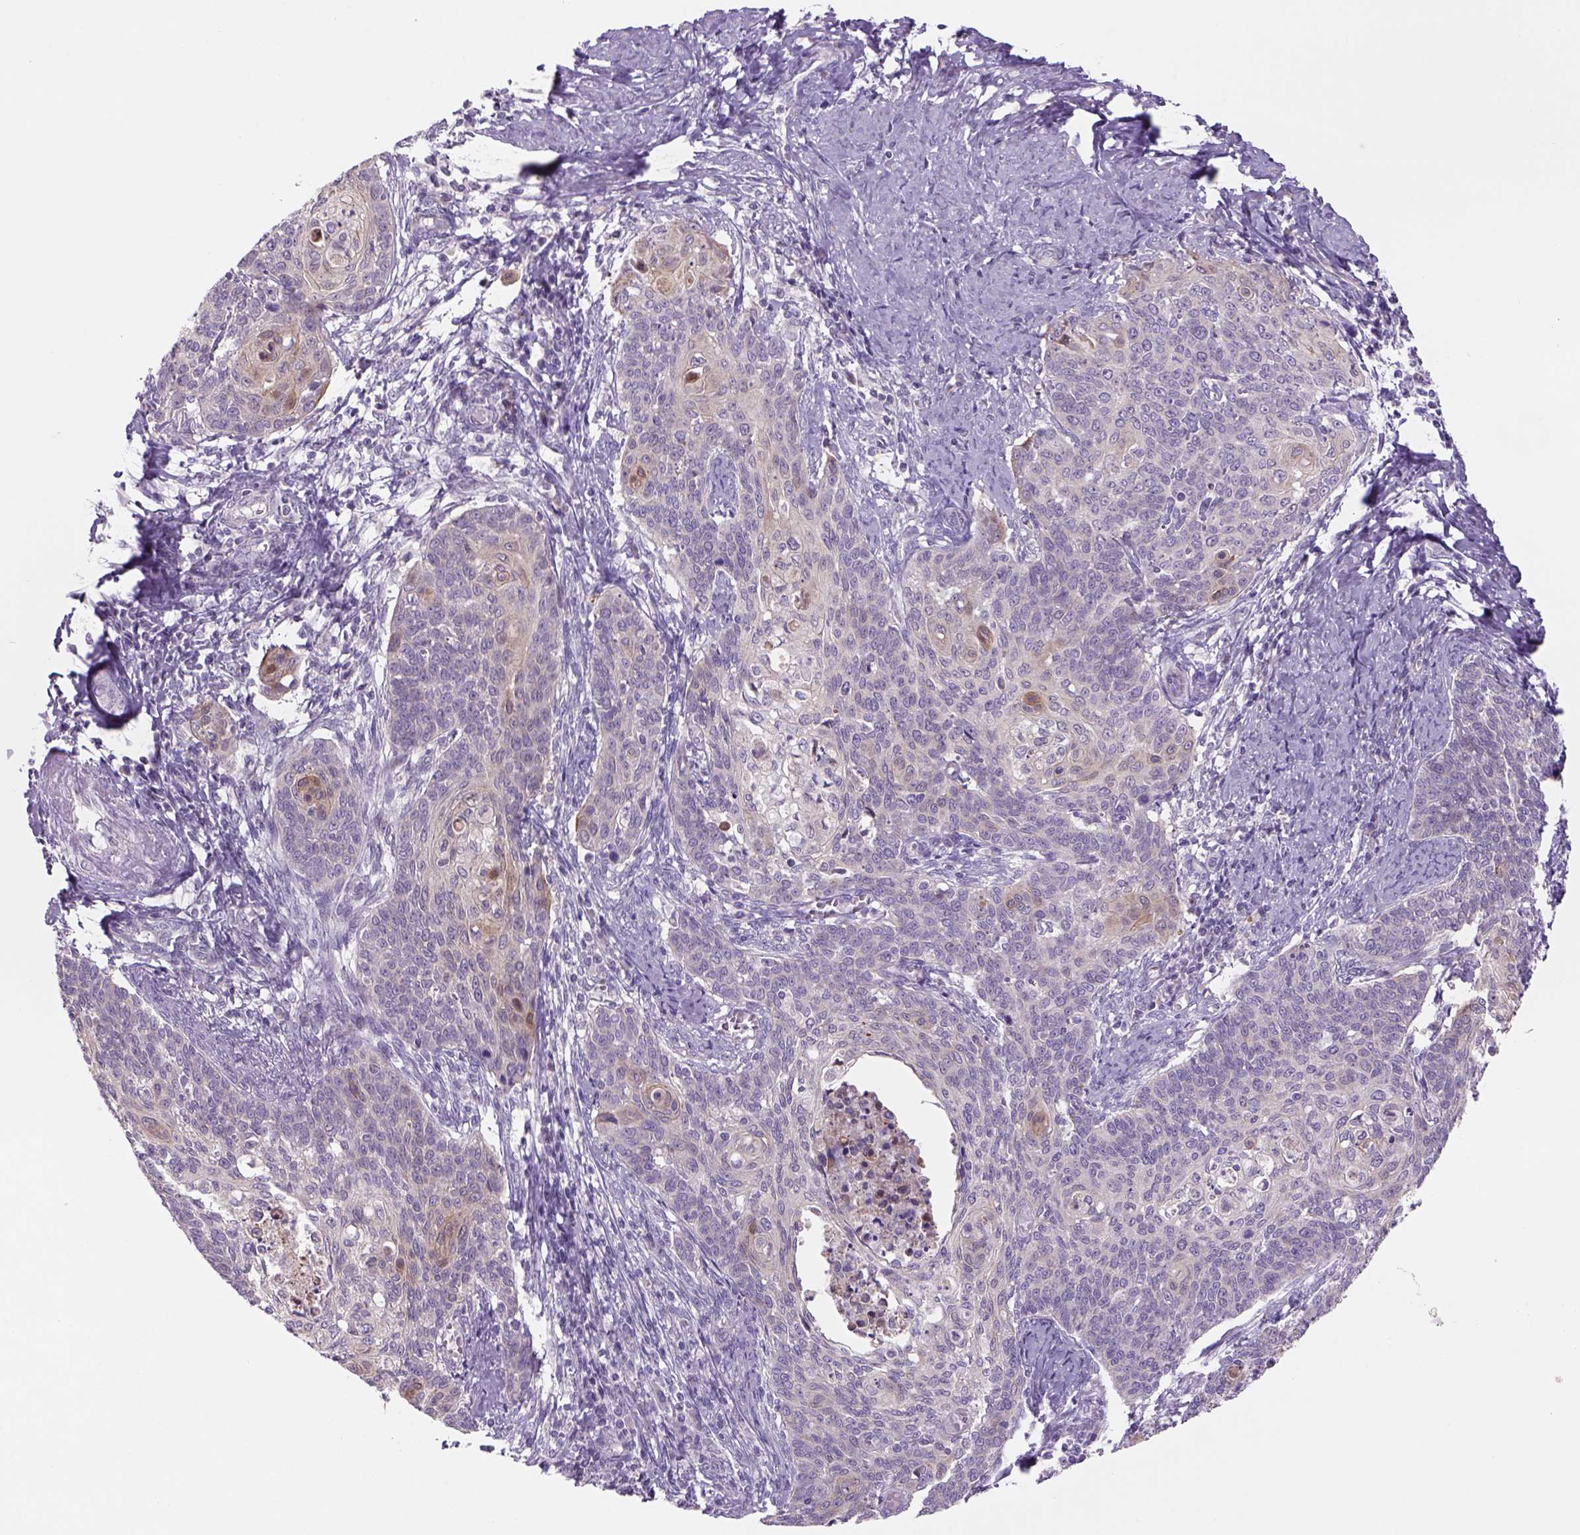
{"staining": {"intensity": "weak", "quantity": "<25%", "location": "cytoplasmic/membranous"}, "tissue": "cervical cancer", "cell_type": "Tumor cells", "image_type": "cancer", "snomed": [{"axis": "morphology", "description": "Normal tissue, NOS"}, {"axis": "morphology", "description": "Squamous cell carcinoma, NOS"}, {"axis": "topography", "description": "Cervix"}], "caption": "Tumor cells are negative for brown protein staining in squamous cell carcinoma (cervical).", "gene": "ADGRV1", "patient": {"sex": "female", "age": 39}}